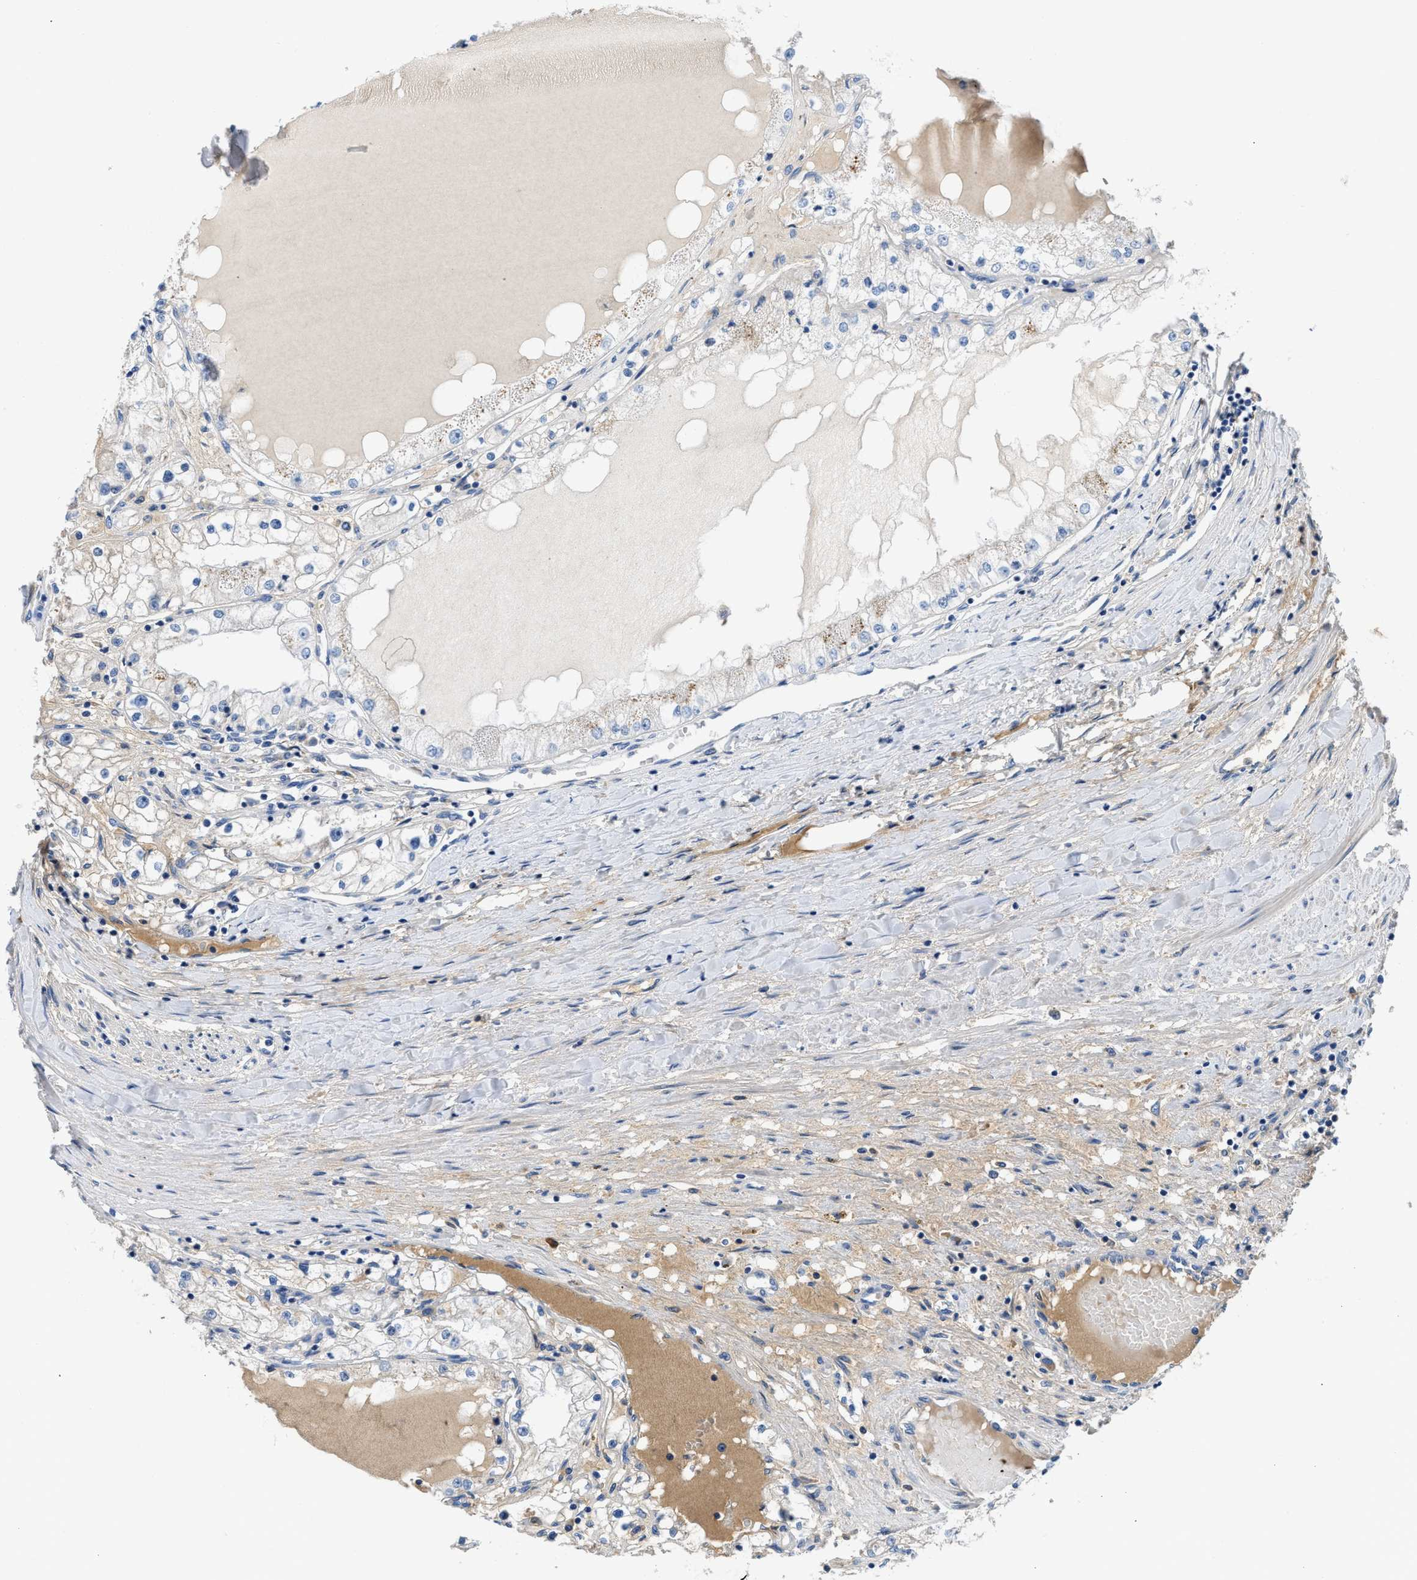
{"staining": {"intensity": "negative", "quantity": "none", "location": "none"}, "tissue": "renal cancer", "cell_type": "Tumor cells", "image_type": "cancer", "snomed": [{"axis": "morphology", "description": "Adenocarcinoma, NOS"}, {"axis": "topography", "description": "Kidney"}], "caption": "The histopathology image demonstrates no significant positivity in tumor cells of renal cancer (adenocarcinoma). (Stains: DAB IHC with hematoxylin counter stain, Microscopy: brightfield microscopy at high magnification).", "gene": "C1S", "patient": {"sex": "male", "age": 68}}